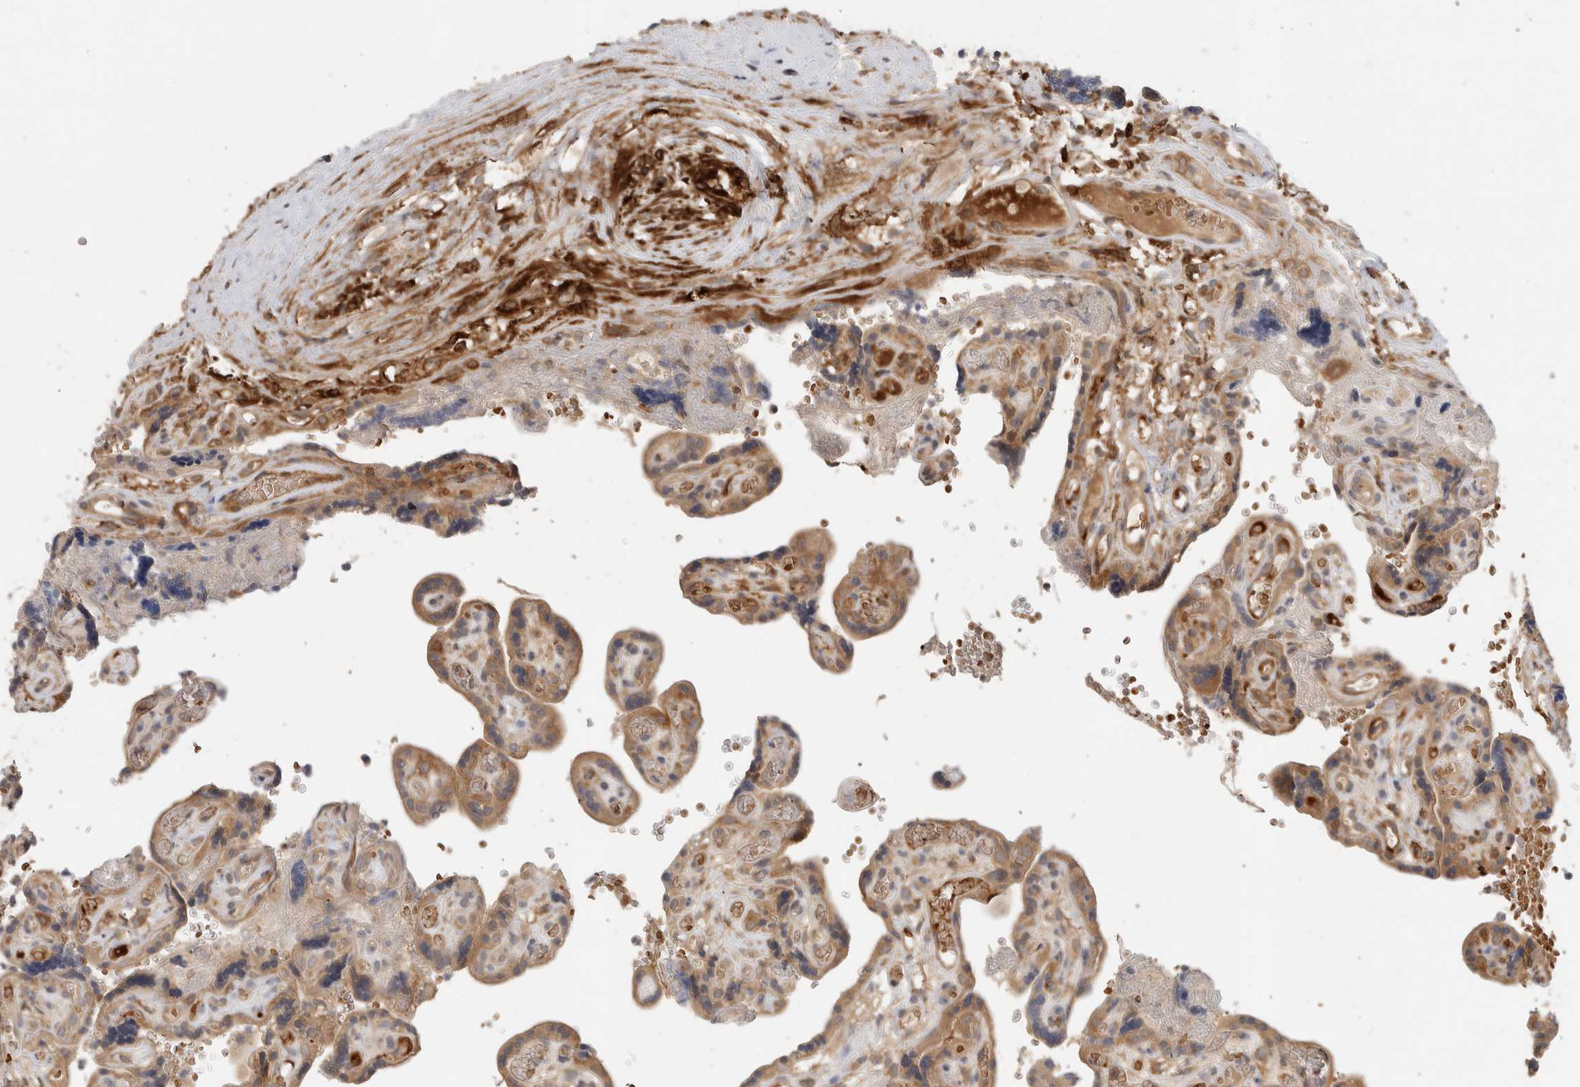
{"staining": {"intensity": "strong", "quantity": ">75%", "location": "cytoplasmic/membranous"}, "tissue": "placenta", "cell_type": "Decidual cells", "image_type": "normal", "snomed": [{"axis": "morphology", "description": "Normal tissue, NOS"}, {"axis": "topography", "description": "Placenta"}], "caption": "Human placenta stained with a brown dye exhibits strong cytoplasmic/membranous positive expression in approximately >75% of decidual cells.", "gene": "APOL2", "patient": {"sex": "female", "age": 30}}